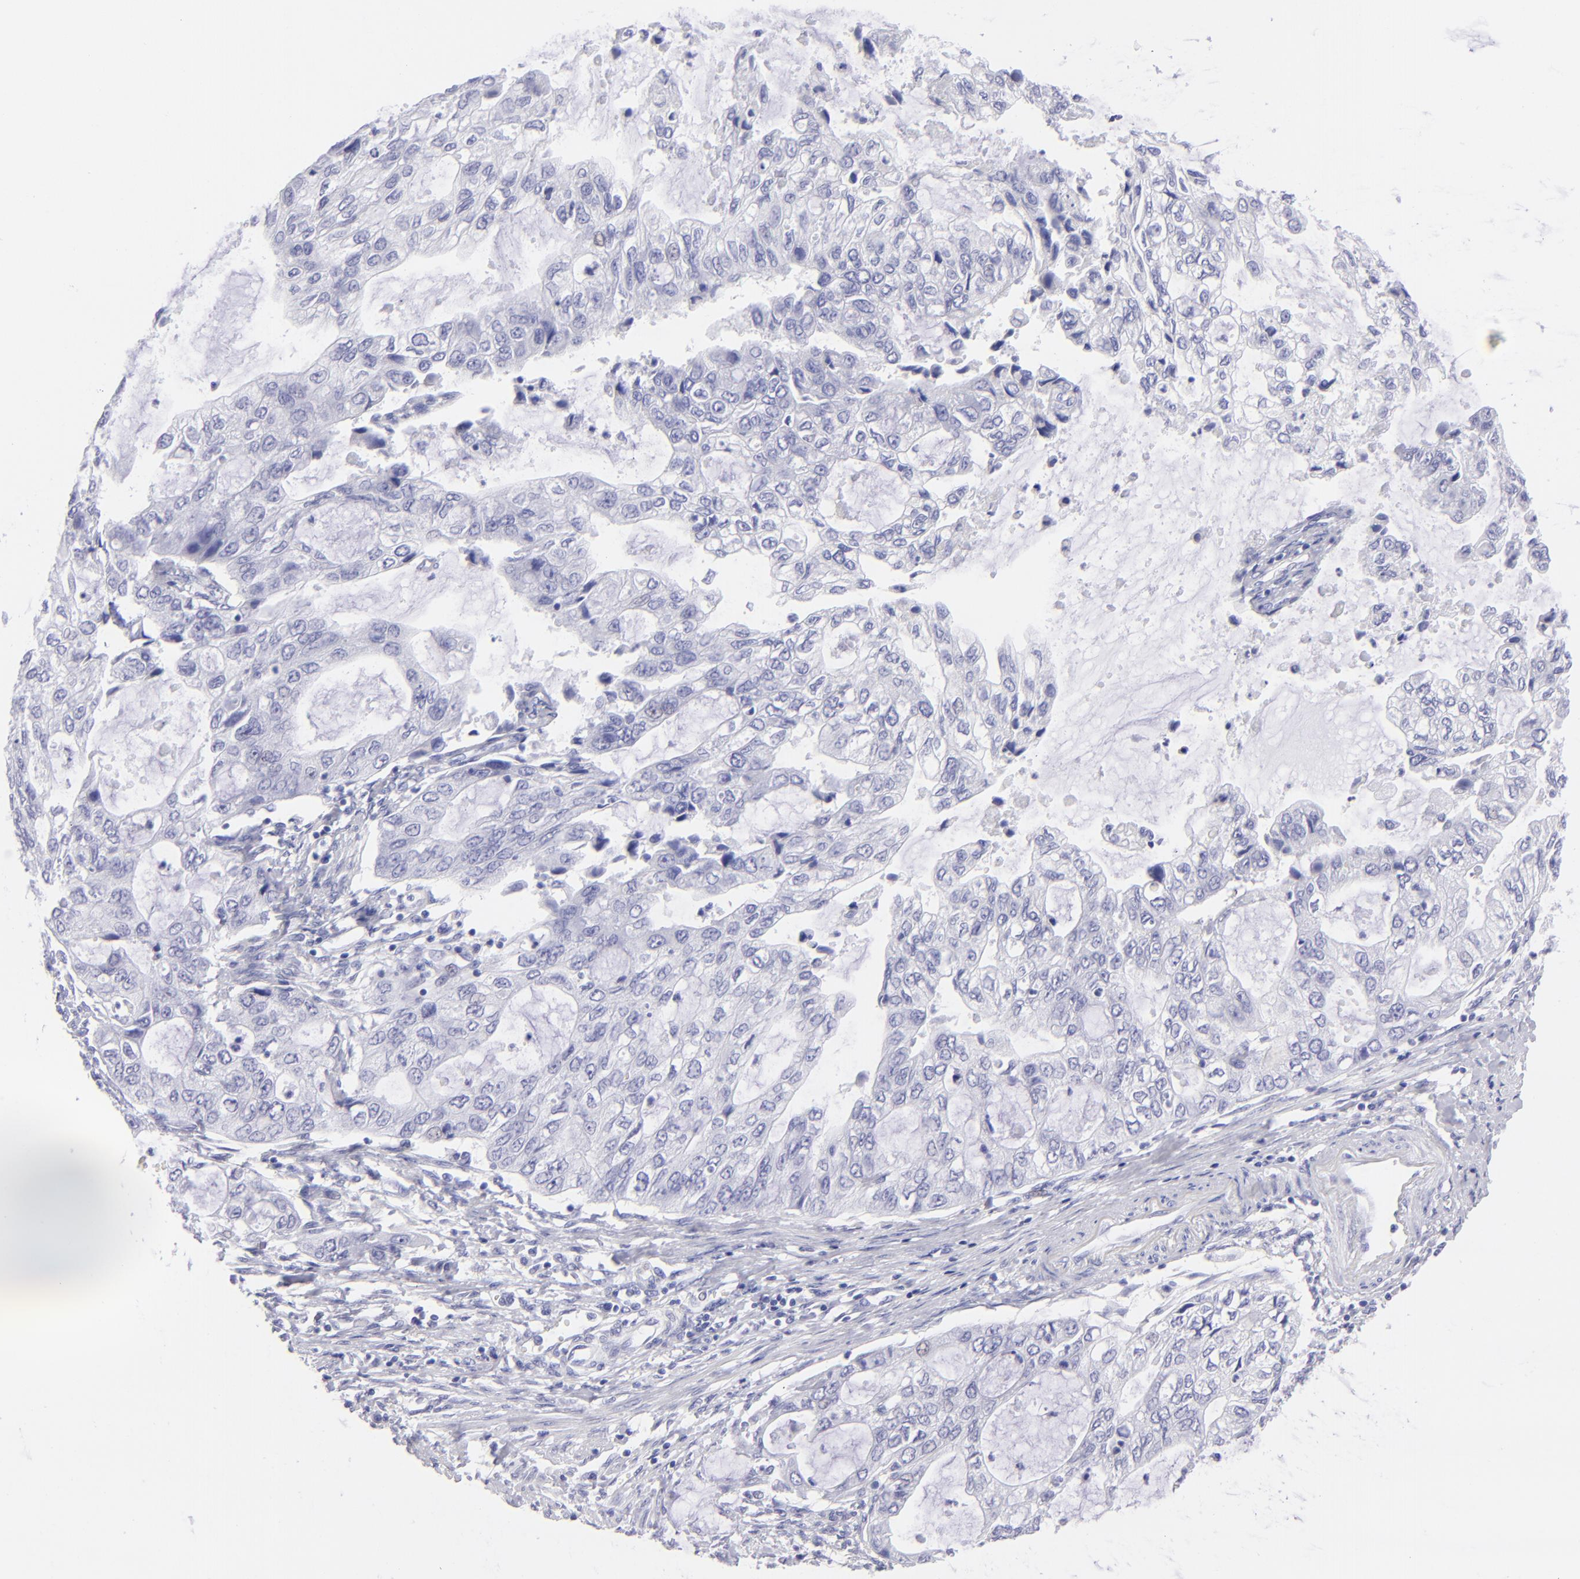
{"staining": {"intensity": "negative", "quantity": "none", "location": "none"}, "tissue": "stomach cancer", "cell_type": "Tumor cells", "image_type": "cancer", "snomed": [{"axis": "morphology", "description": "Adenocarcinoma, NOS"}, {"axis": "topography", "description": "Stomach, upper"}], "caption": "There is no significant expression in tumor cells of stomach cancer (adenocarcinoma). (Brightfield microscopy of DAB IHC at high magnification).", "gene": "SLC1A3", "patient": {"sex": "female", "age": 52}}